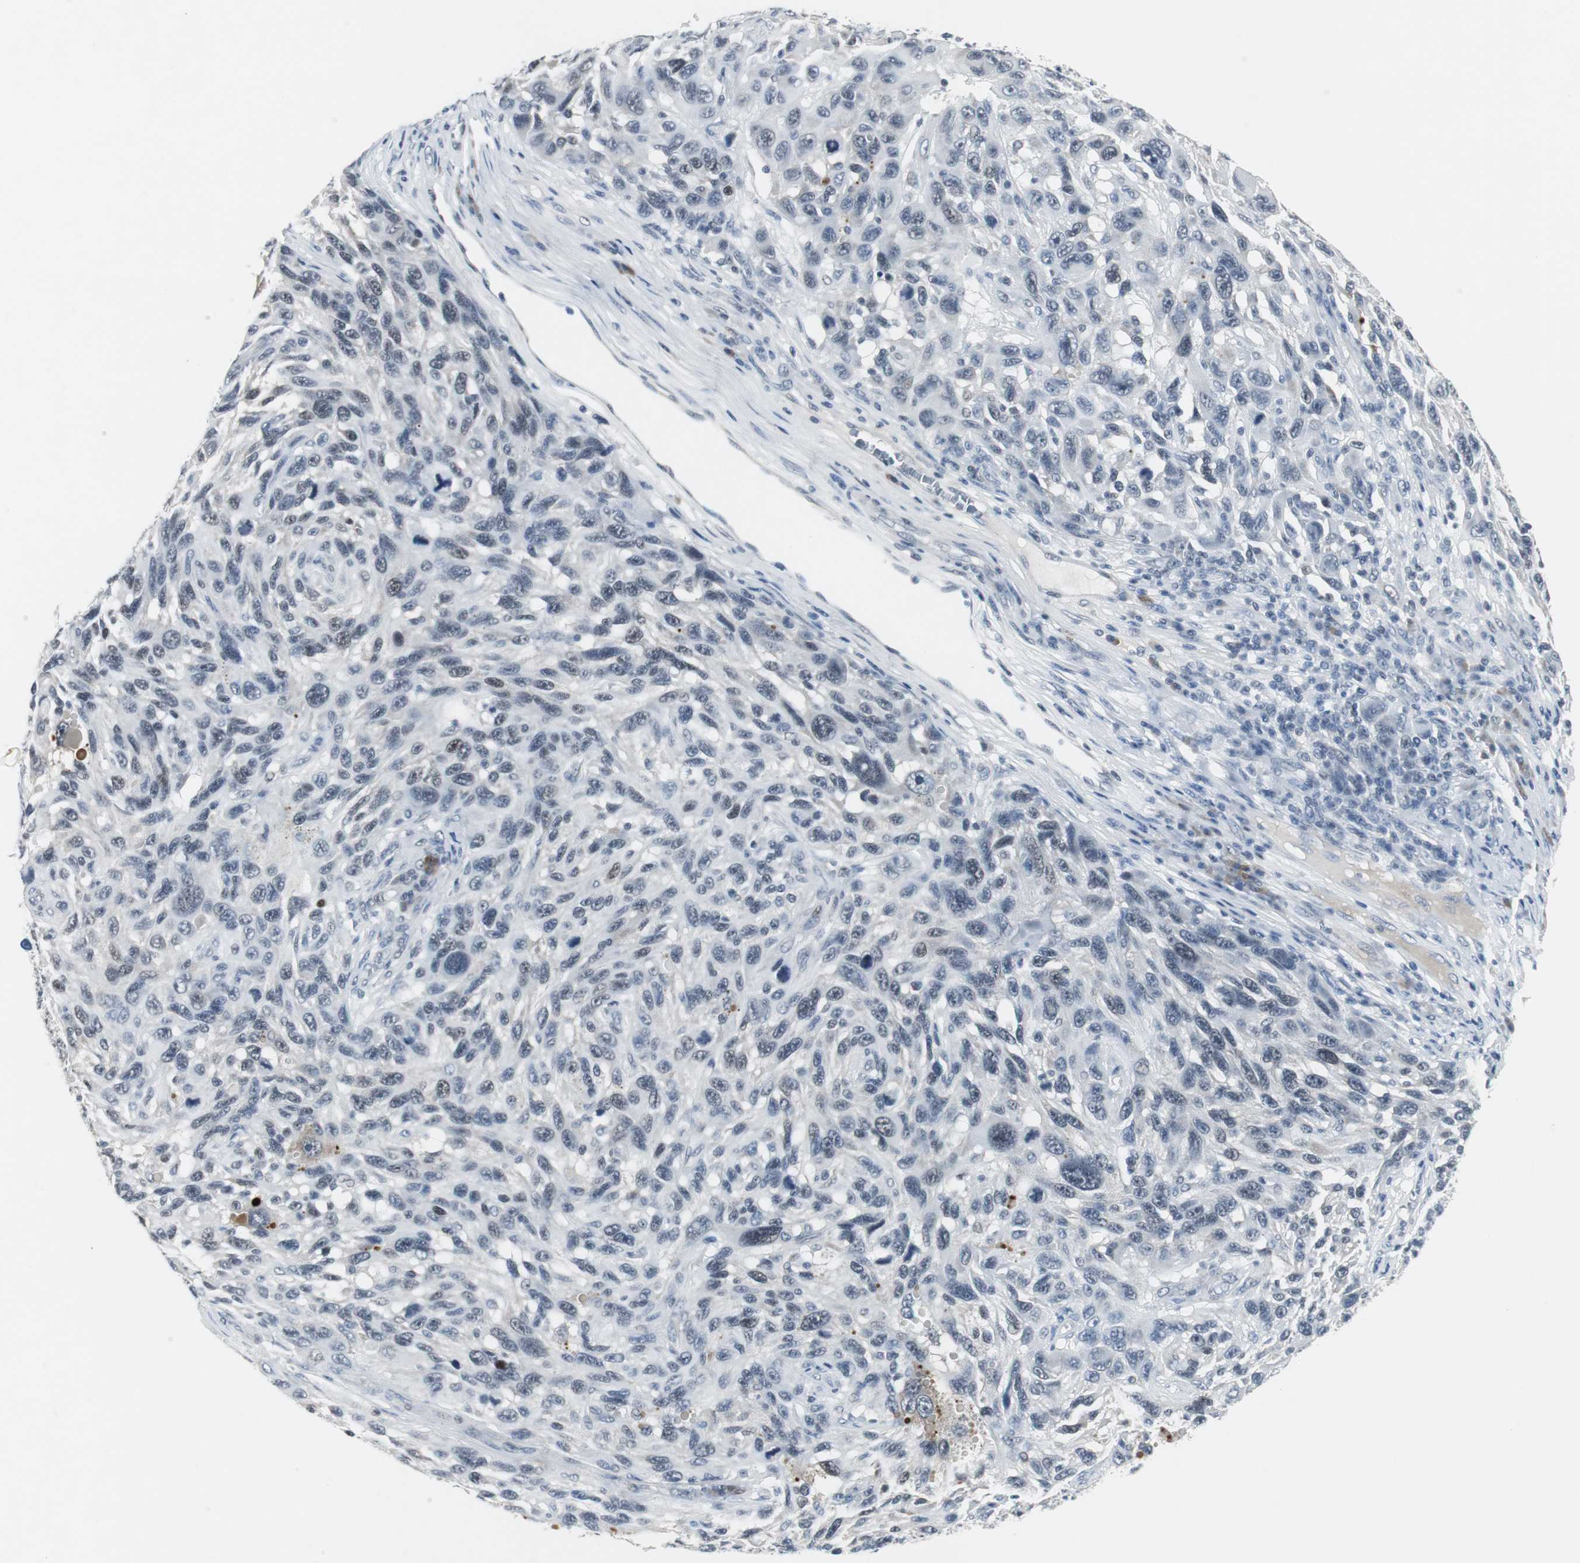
{"staining": {"intensity": "negative", "quantity": "none", "location": "none"}, "tissue": "melanoma", "cell_type": "Tumor cells", "image_type": "cancer", "snomed": [{"axis": "morphology", "description": "Malignant melanoma, NOS"}, {"axis": "topography", "description": "Skin"}], "caption": "High power microscopy histopathology image of an IHC photomicrograph of melanoma, revealing no significant staining in tumor cells.", "gene": "ELK1", "patient": {"sex": "male", "age": 53}}